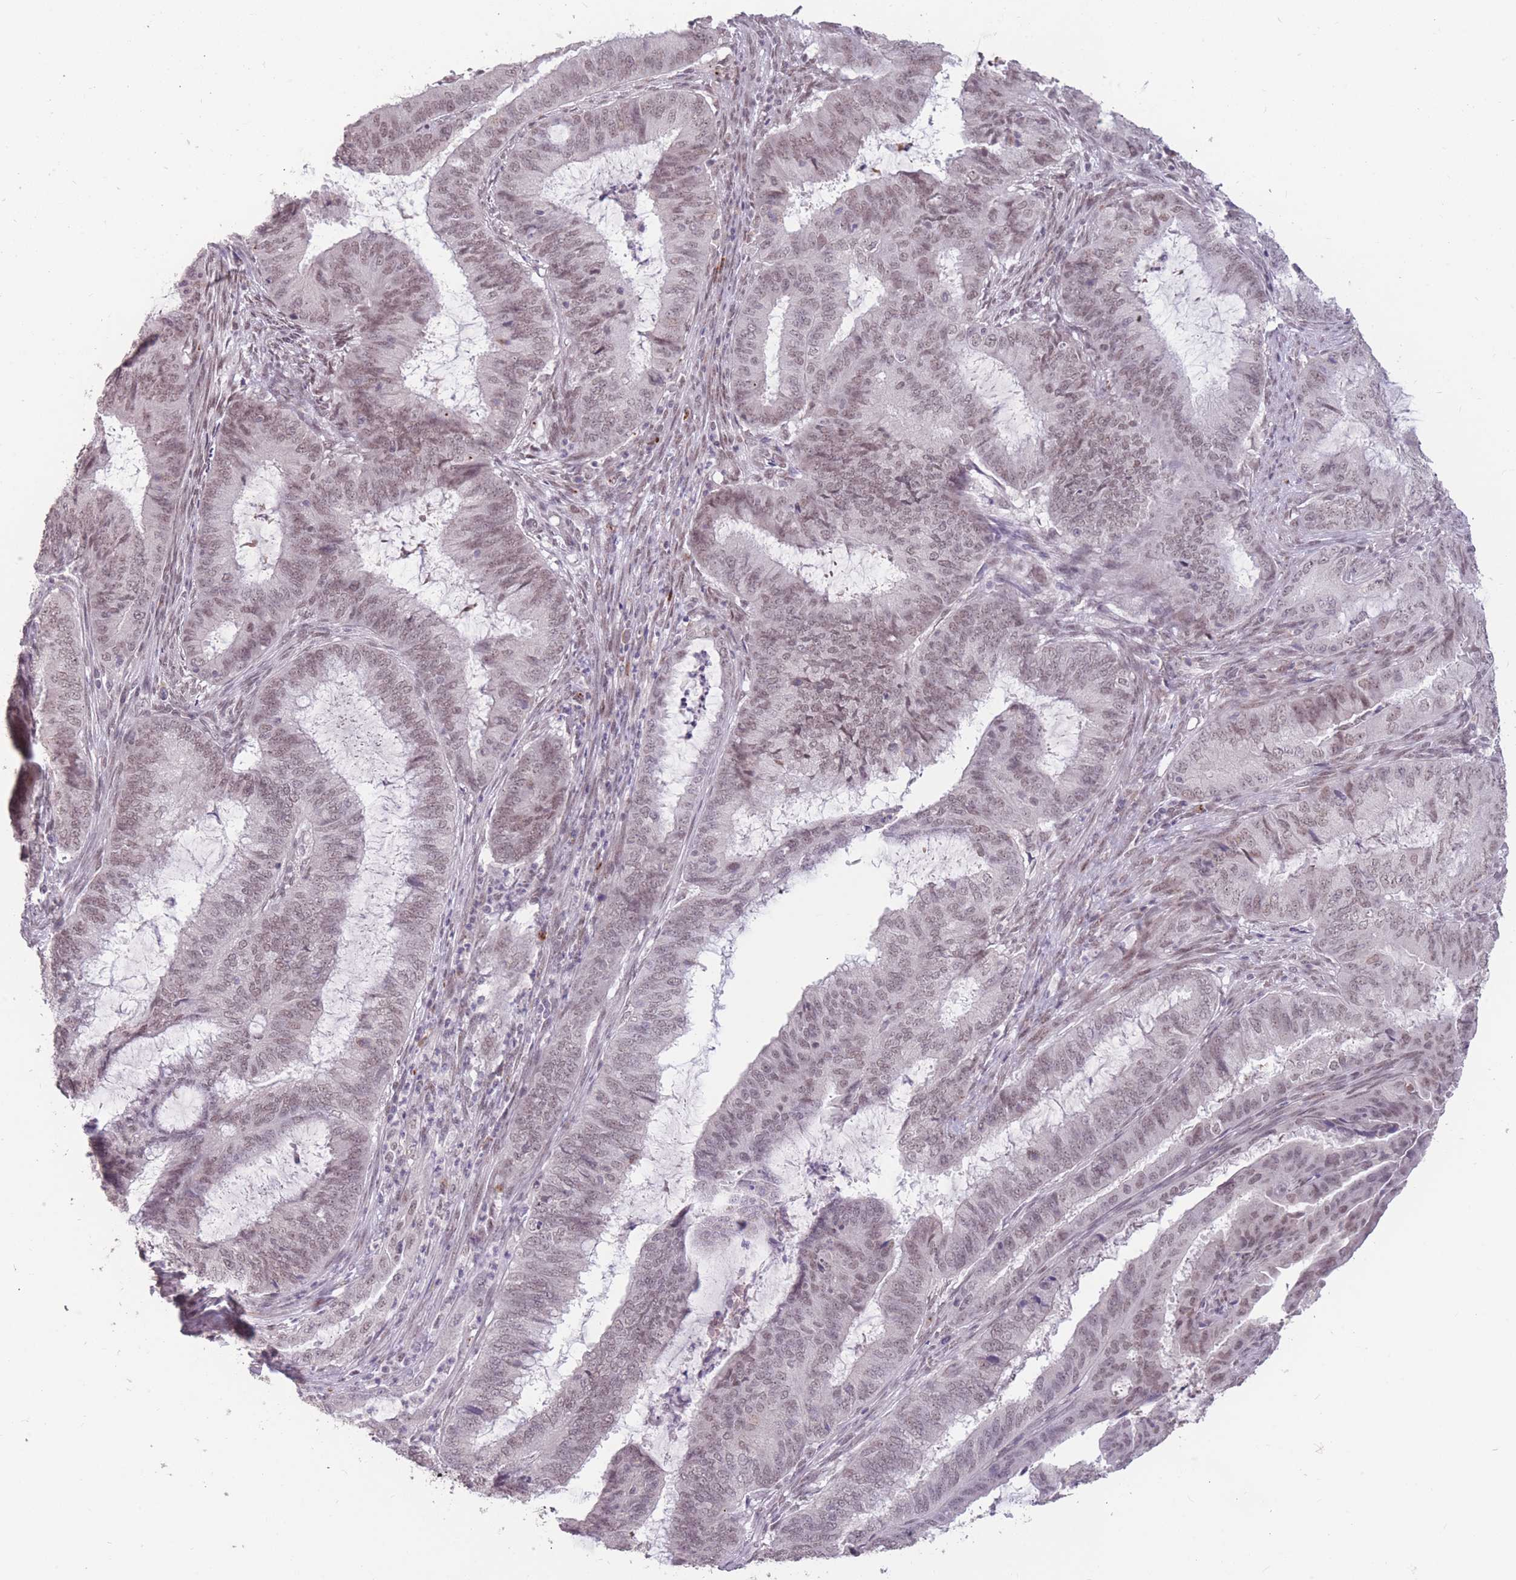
{"staining": {"intensity": "weak", "quantity": ">75%", "location": "nuclear"}, "tissue": "endometrial cancer", "cell_type": "Tumor cells", "image_type": "cancer", "snomed": [{"axis": "morphology", "description": "Adenocarcinoma, NOS"}, {"axis": "topography", "description": "Endometrium"}], "caption": "Tumor cells exhibit weak nuclear expression in approximately >75% of cells in endometrial cancer (adenocarcinoma).", "gene": "HNRNPUL1", "patient": {"sex": "female", "age": 51}}